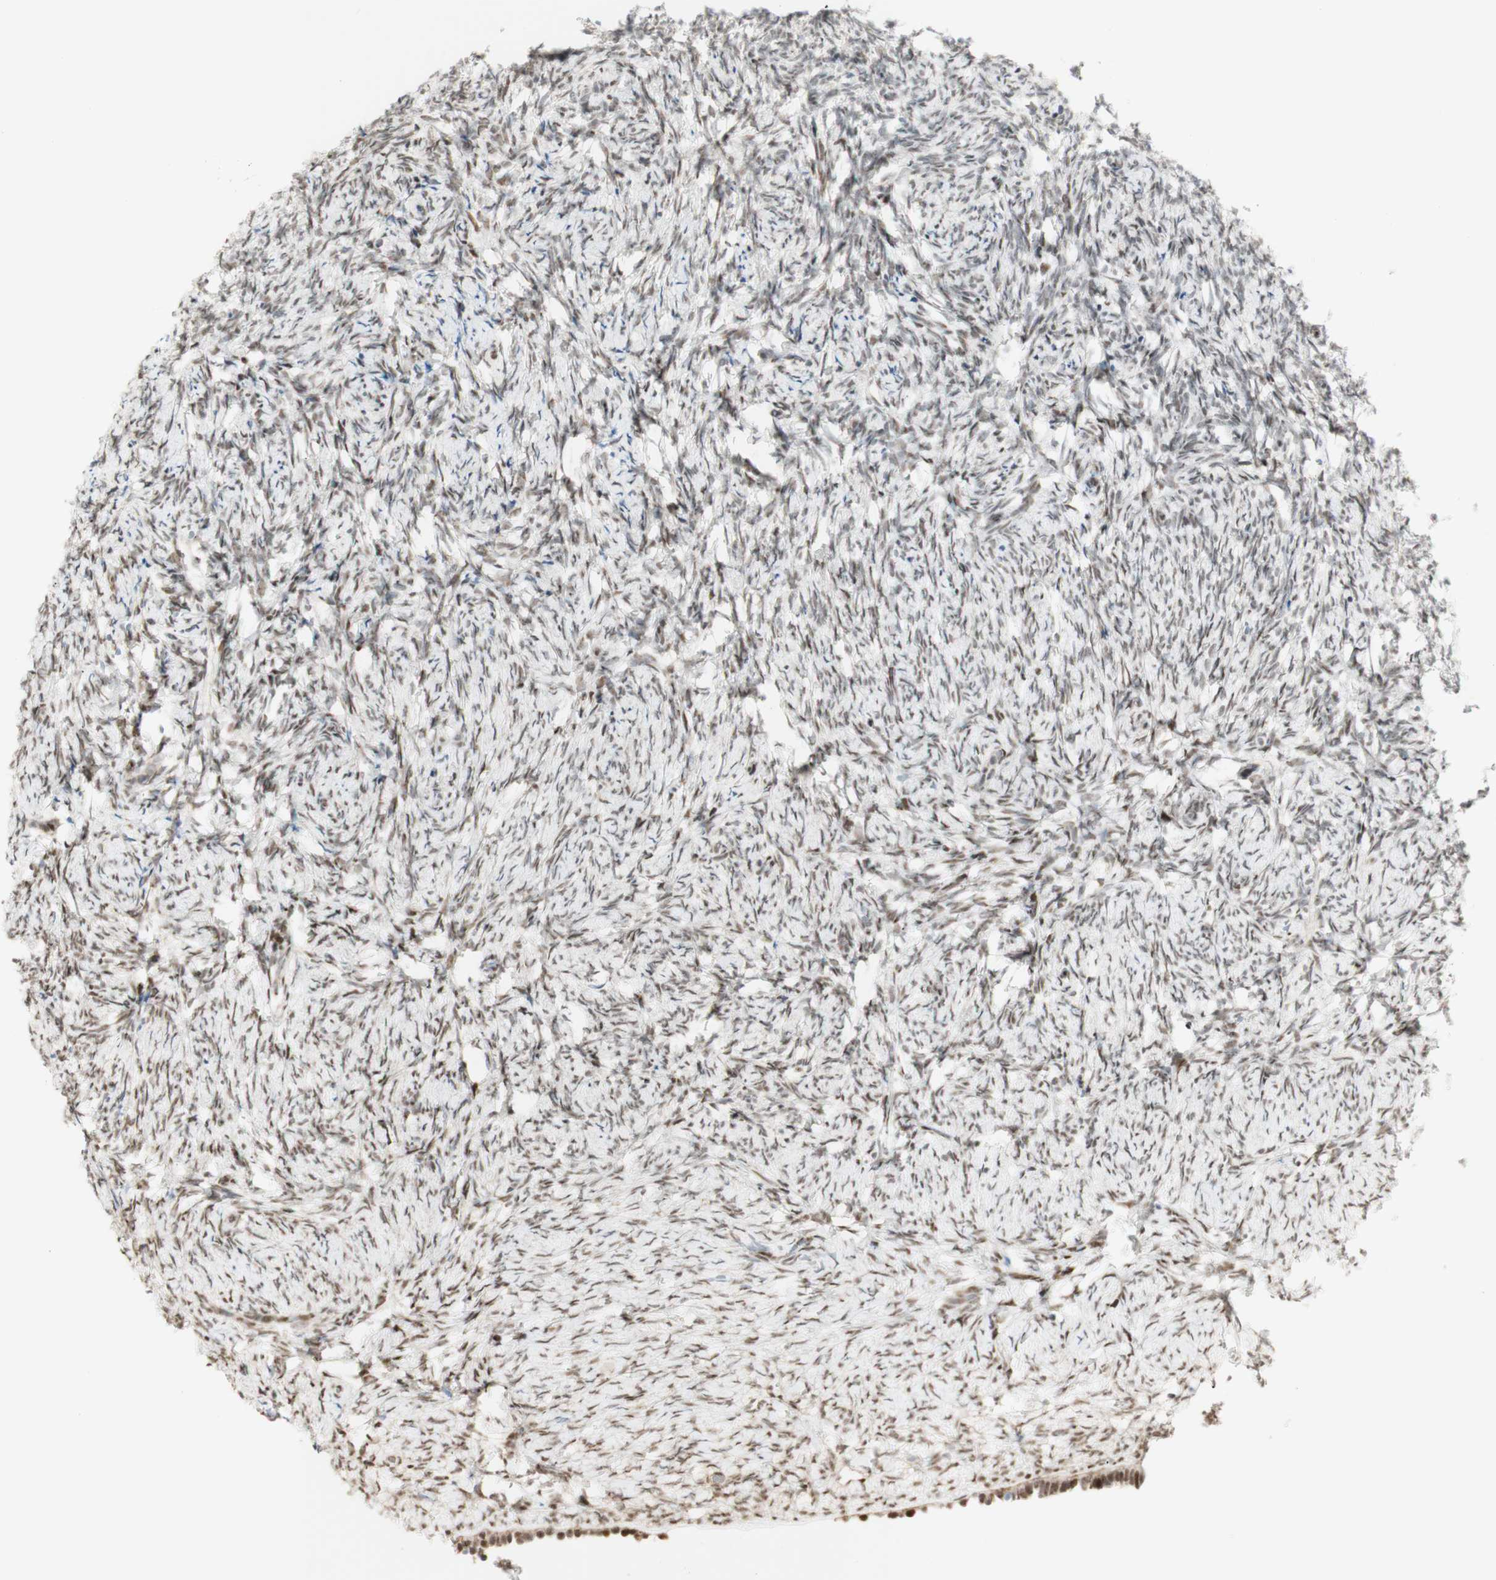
{"staining": {"intensity": "moderate", "quantity": "25%-75%", "location": "nuclear"}, "tissue": "ovary", "cell_type": "Ovarian stroma cells", "image_type": "normal", "snomed": [{"axis": "morphology", "description": "Normal tissue, NOS"}, {"axis": "topography", "description": "Ovary"}], "caption": "Protein expression analysis of benign human ovary reveals moderate nuclear staining in about 25%-75% of ovarian stroma cells. The staining was performed using DAB (3,3'-diaminobenzidine) to visualize the protein expression in brown, while the nuclei were stained in blue with hematoxylin (Magnification: 20x).", "gene": "ZMYM6", "patient": {"sex": "female", "age": 60}}